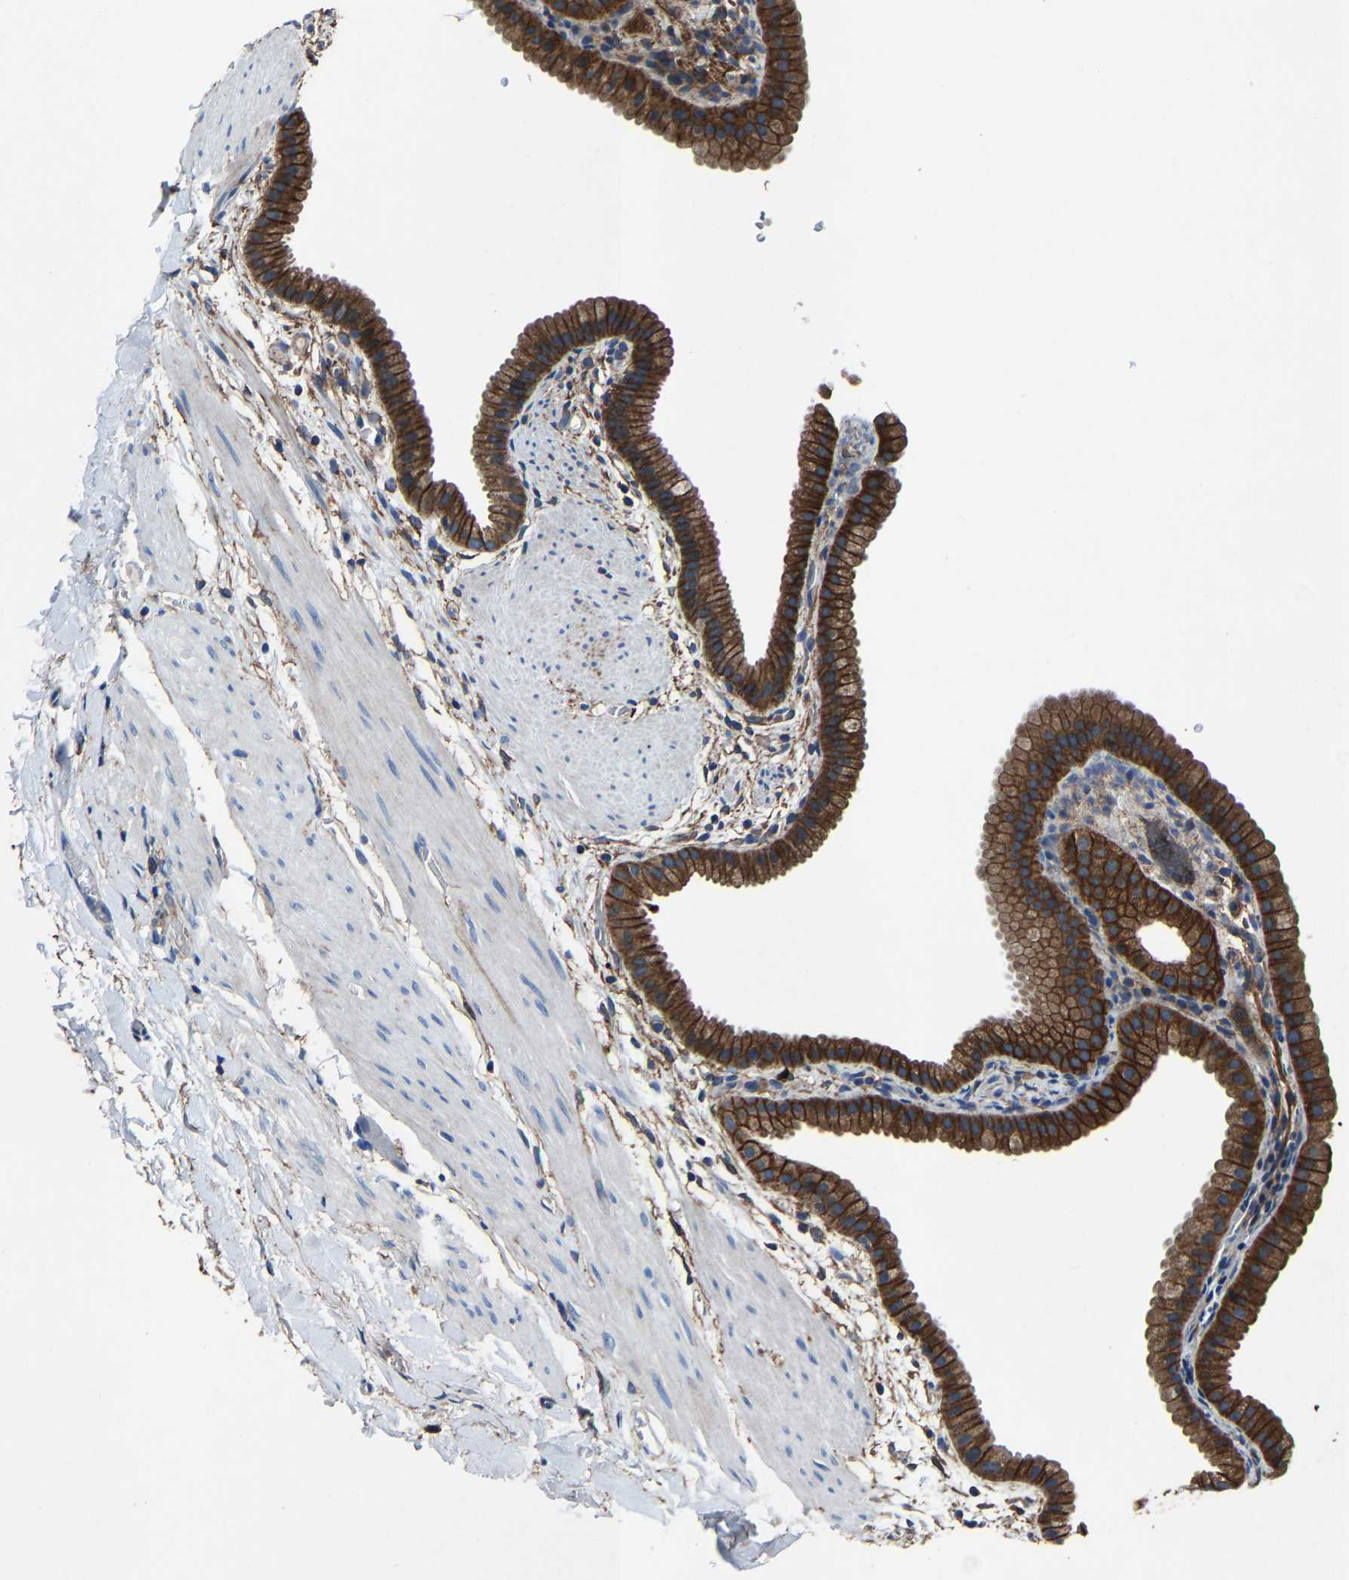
{"staining": {"intensity": "strong", "quantity": ">75%", "location": "cytoplasmic/membranous"}, "tissue": "gallbladder", "cell_type": "Glandular cells", "image_type": "normal", "snomed": [{"axis": "morphology", "description": "Normal tissue, NOS"}, {"axis": "topography", "description": "Gallbladder"}], "caption": "Gallbladder stained with DAB IHC shows high levels of strong cytoplasmic/membranous staining in about >75% of glandular cells.", "gene": "KIAA1958", "patient": {"sex": "female", "age": 64}}